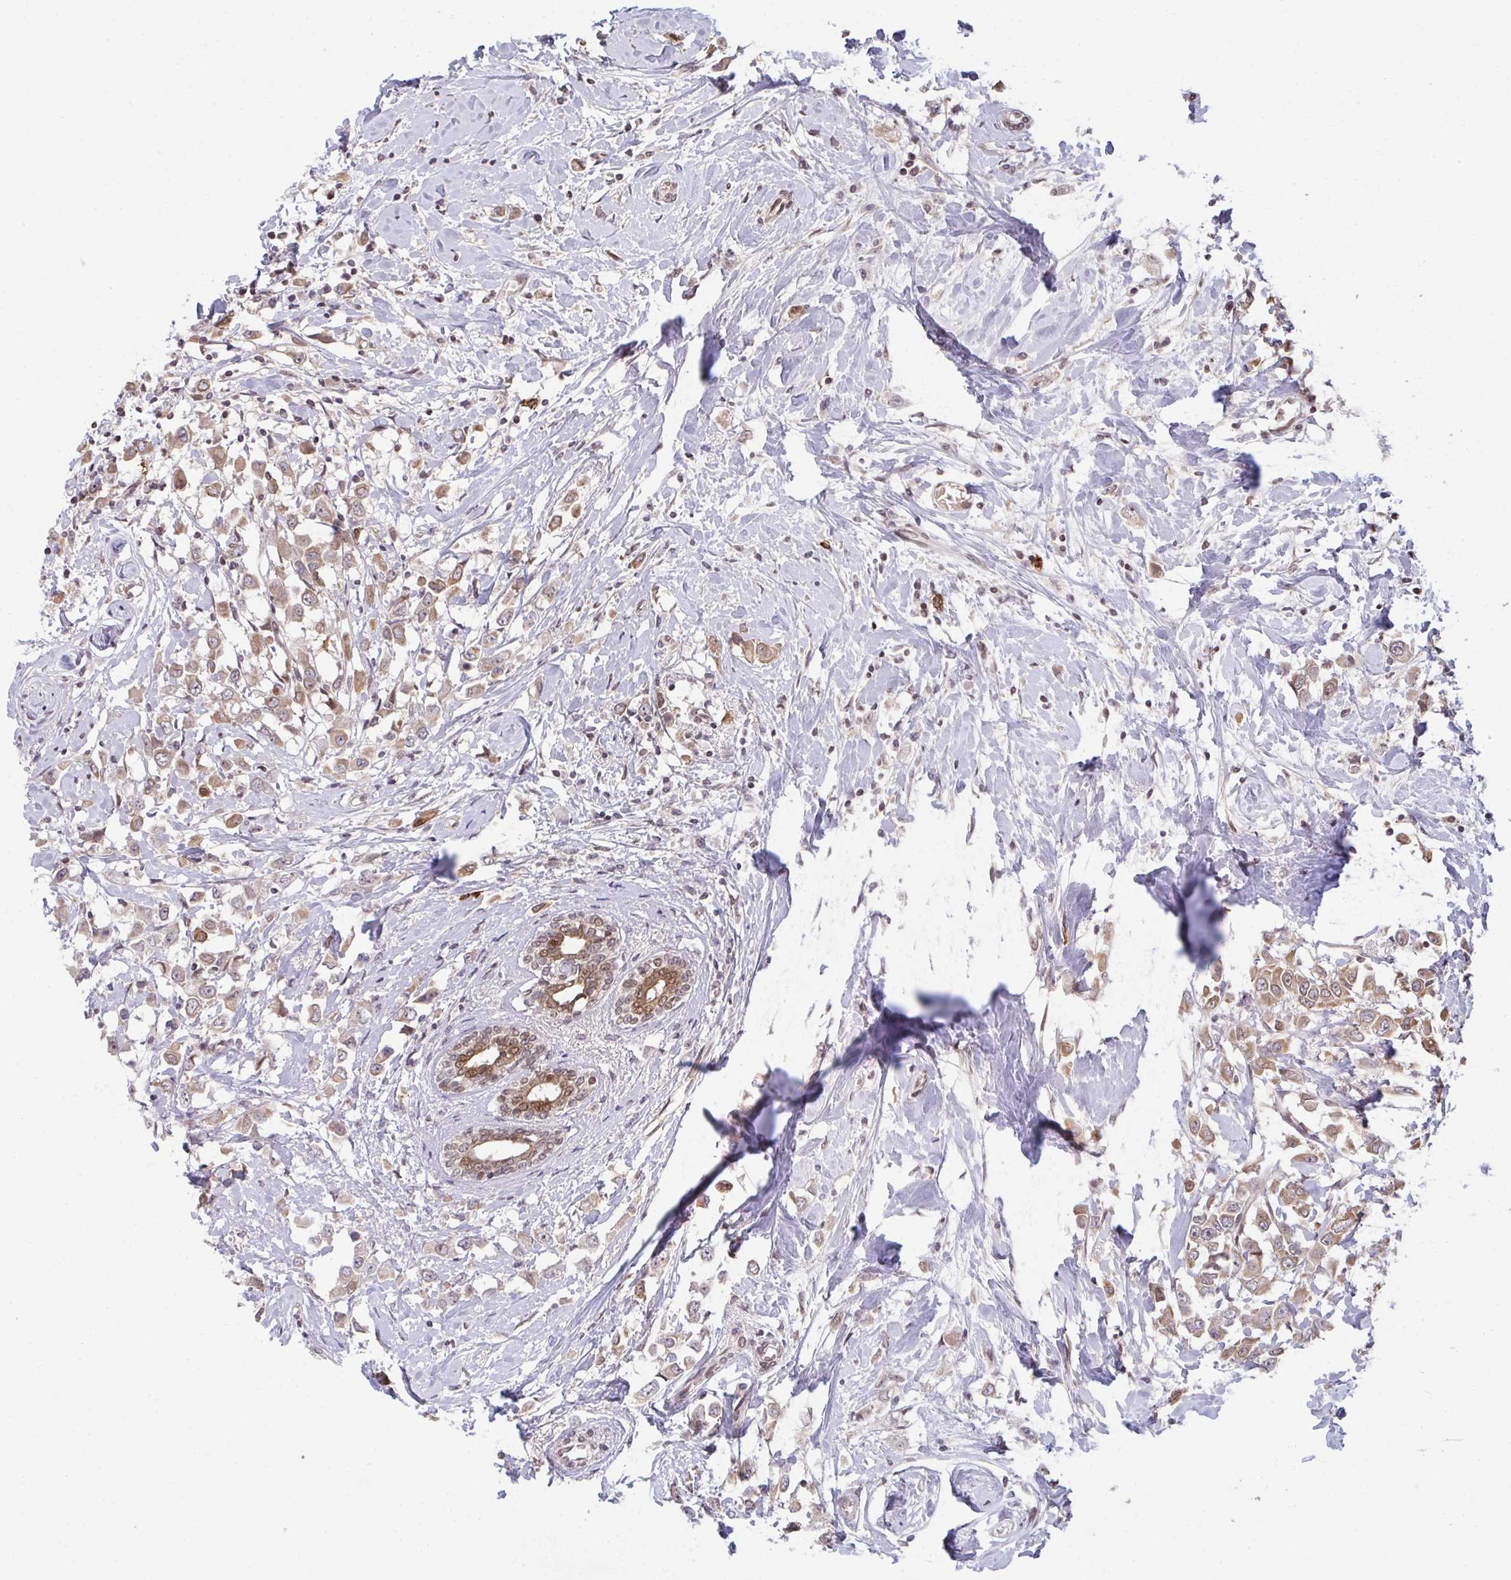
{"staining": {"intensity": "moderate", "quantity": ">75%", "location": "nuclear"}, "tissue": "breast cancer", "cell_type": "Tumor cells", "image_type": "cancer", "snomed": [{"axis": "morphology", "description": "Duct carcinoma"}, {"axis": "topography", "description": "Breast"}], "caption": "An IHC micrograph of tumor tissue is shown. Protein staining in brown highlights moderate nuclear positivity in breast invasive ductal carcinoma within tumor cells.", "gene": "UXT", "patient": {"sex": "female", "age": 61}}